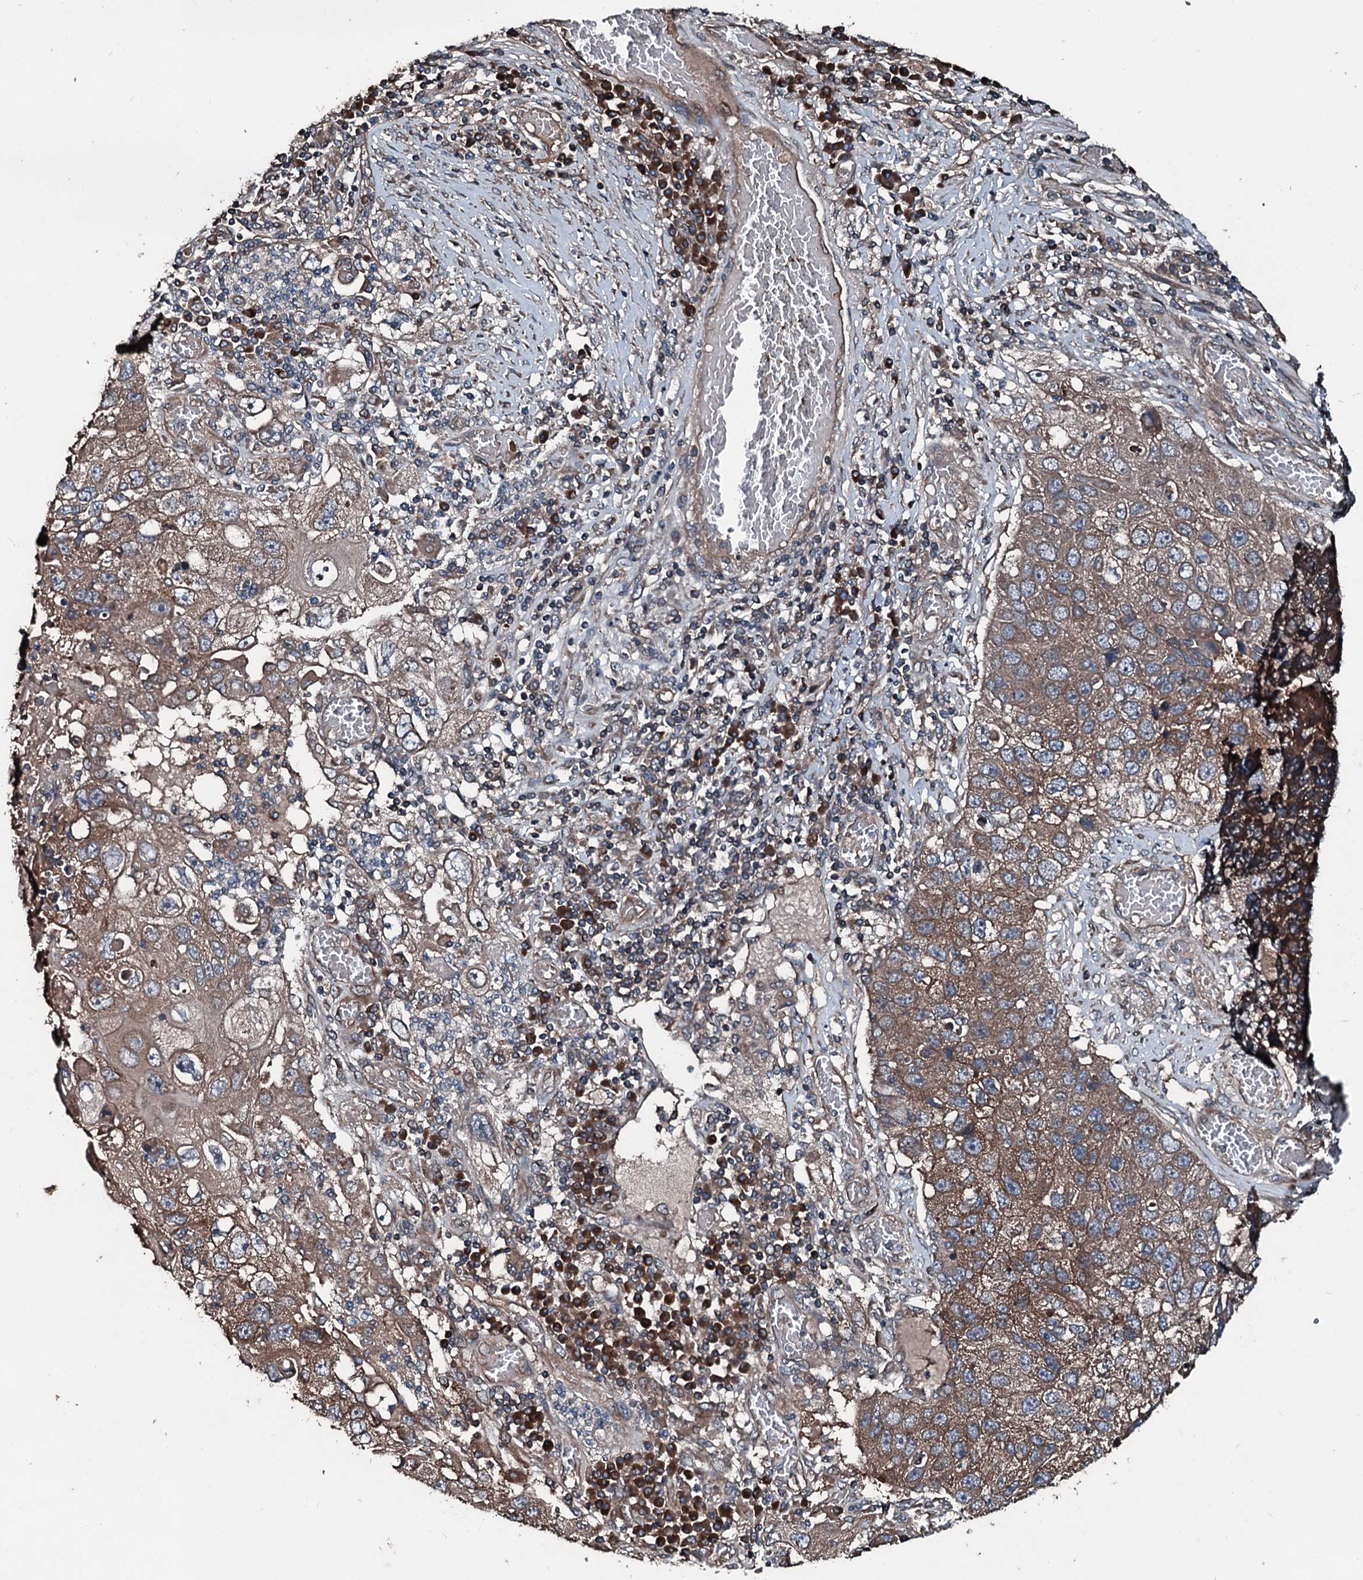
{"staining": {"intensity": "moderate", "quantity": ">75%", "location": "cytoplasmic/membranous"}, "tissue": "lung cancer", "cell_type": "Tumor cells", "image_type": "cancer", "snomed": [{"axis": "morphology", "description": "Squamous cell carcinoma, NOS"}, {"axis": "topography", "description": "Lung"}], "caption": "Brown immunohistochemical staining in human lung cancer exhibits moderate cytoplasmic/membranous staining in approximately >75% of tumor cells.", "gene": "AARS1", "patient": {"sex": "male", "age": 61}}